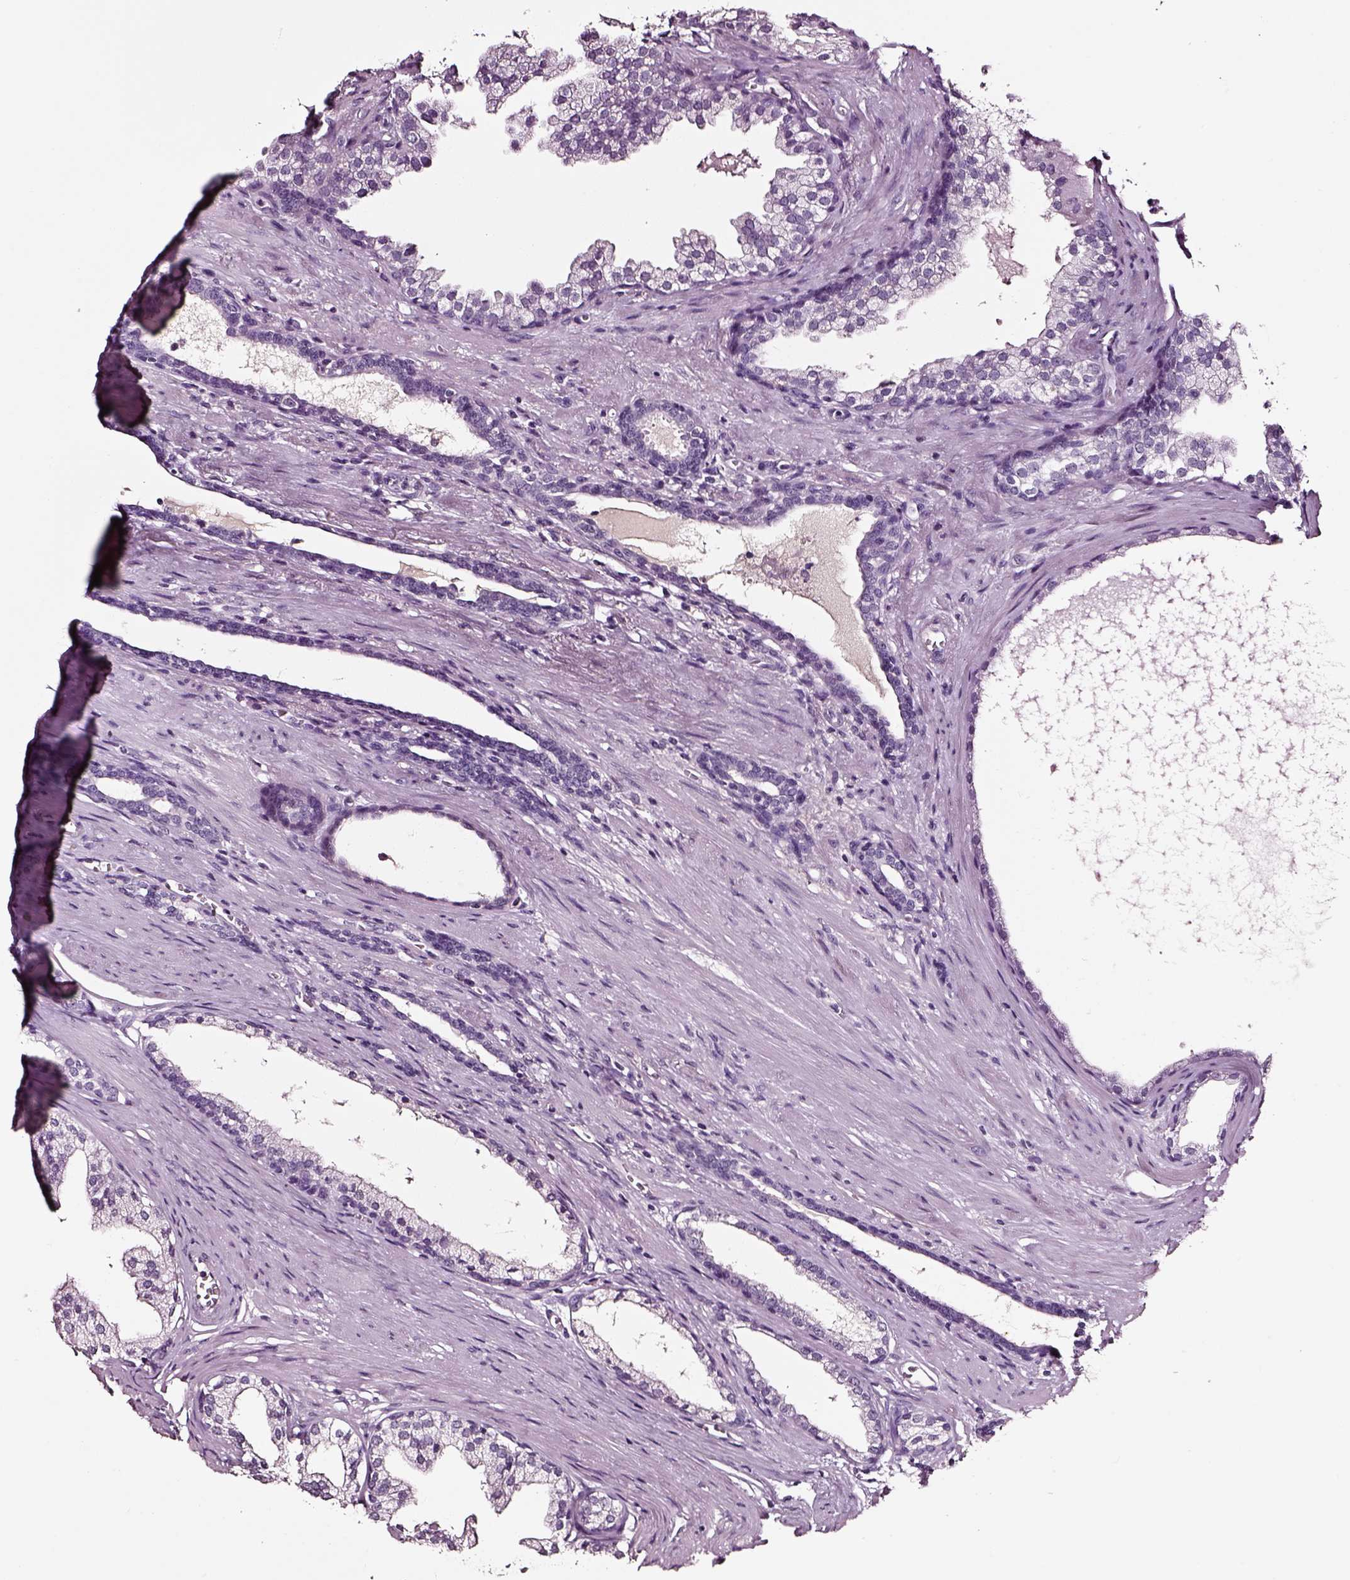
{"staining": {"intensity": "negative", "quantity": "none", "location": "none"}, "tissue": "prostate cancer", "cell_type": "Tumor cells", "image_type": "cancer", "snomed": [{"axis": "morphology", "description": "Adenocarcinoma, NOS"}, {"axis": "topography", "description": "Prostate"}], "caption": "This histopathology image is of prostate adenocarcinoma stained with immunohistochemistry (IHC) to label a protein in brown with the nuclei are counter-stained blue. There is no positivity in tumor cells. The staining was performed using DAB to visualize the protein expression in brown, while the nuclei were stained in blue with hematoxylin (Magnification: 20x).", "gene": "SMIM17", "patient": {"sex": "male", "age": 66}}